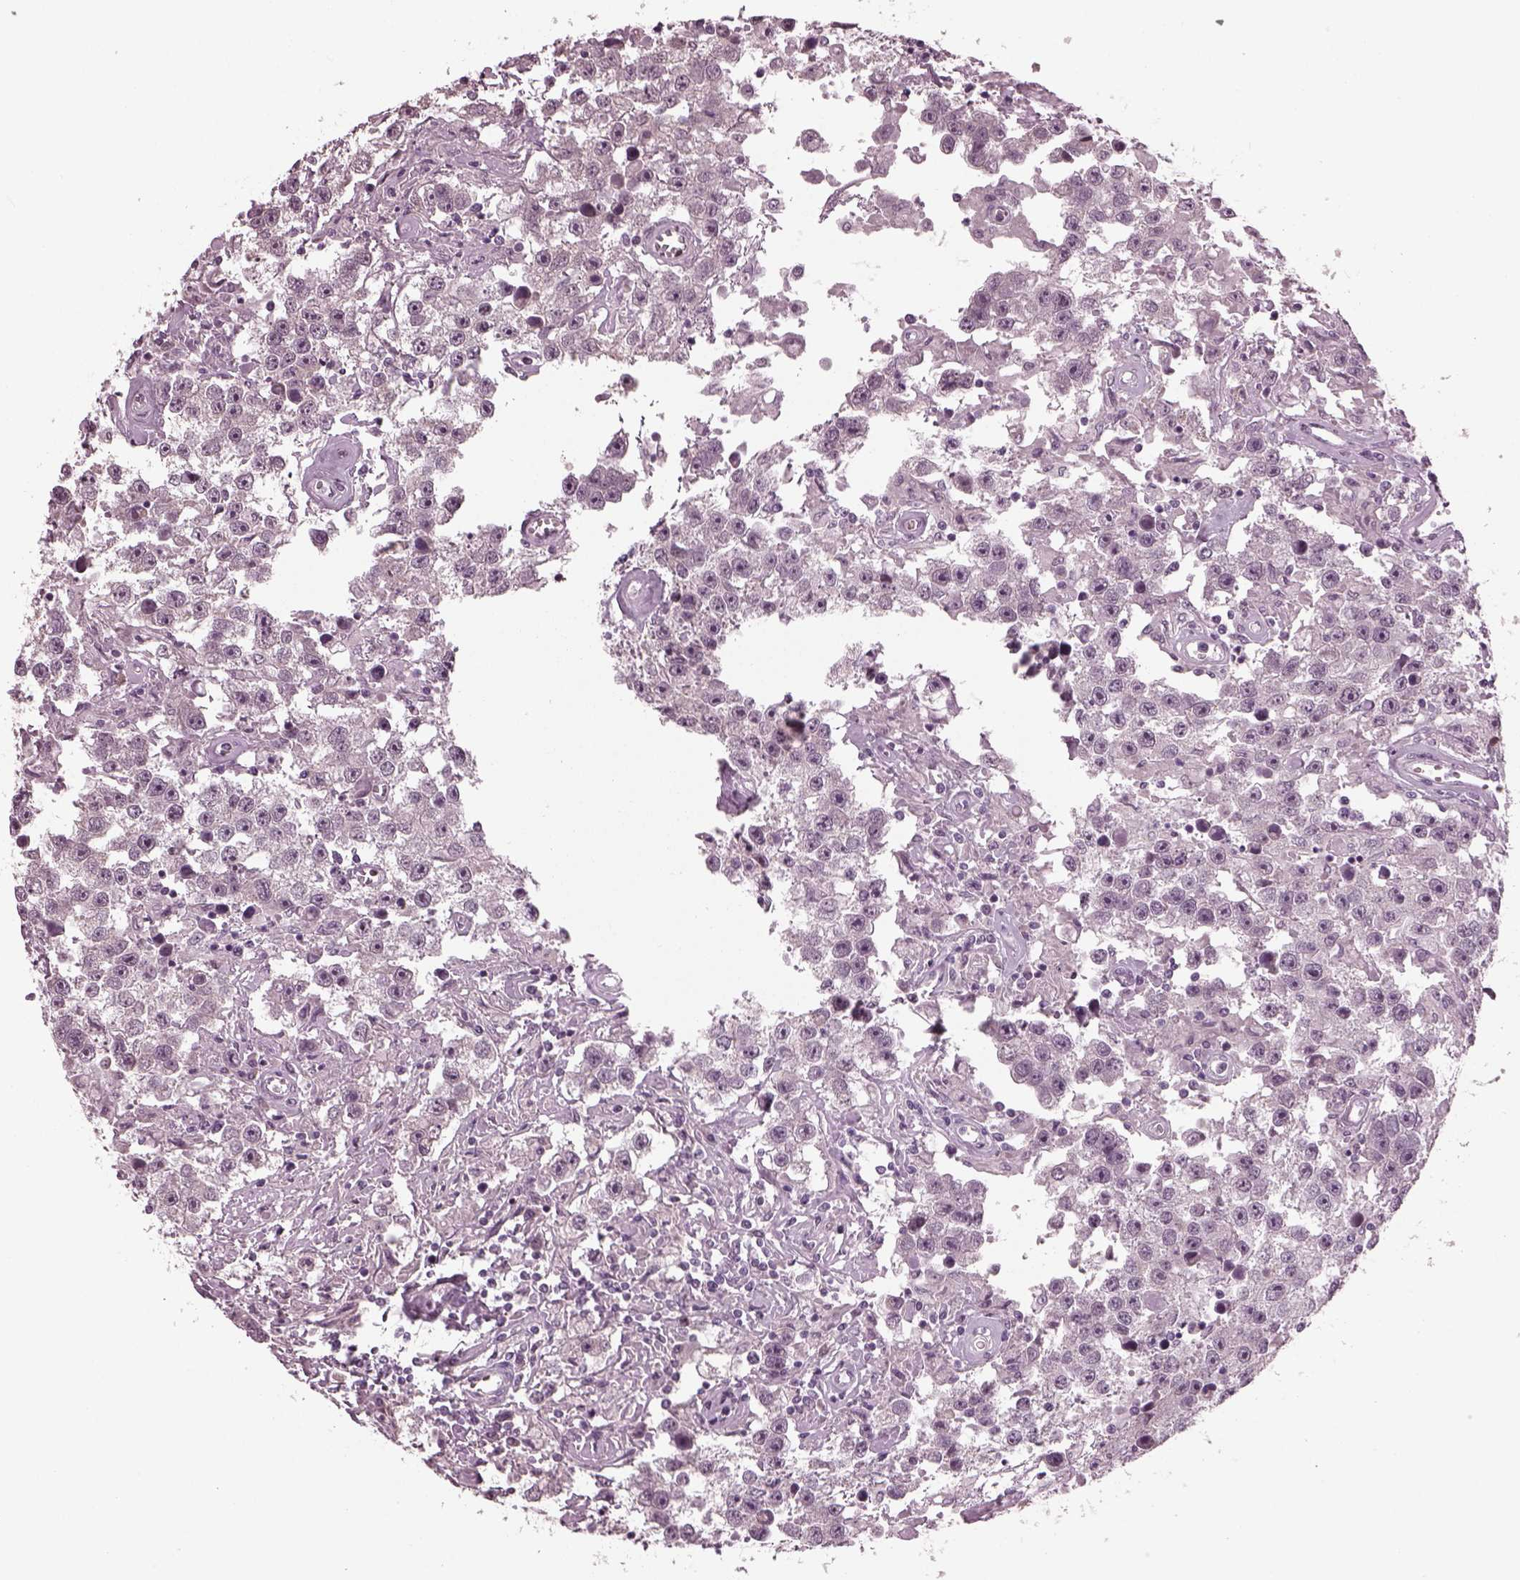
{"staining": {"intensity": "negative", "quantity": "none", "location": "none"}, "tissue": "testis cancer", "cell_type": "Tumor cells", "image_type": "cancer", "snomed": [{"axis": "morphology", "description": "Seminoma, NOS"}, {"axis": "topography", "description": "Testis"}], "caption": "This histopathology image is of testis cancer (seminoma) stained with immunohistochemistry to label a protein in brown with the nuclei are counter-stained blue. There is no staining in tumor cells. The staining was performed using DAB to visualize the protein expression in brown, while the nuclei were stained in blue with hematoxylin (Magnification: 20x).", "gene": "CLCN4", "patient": {"sex": "male", "age": 43}}